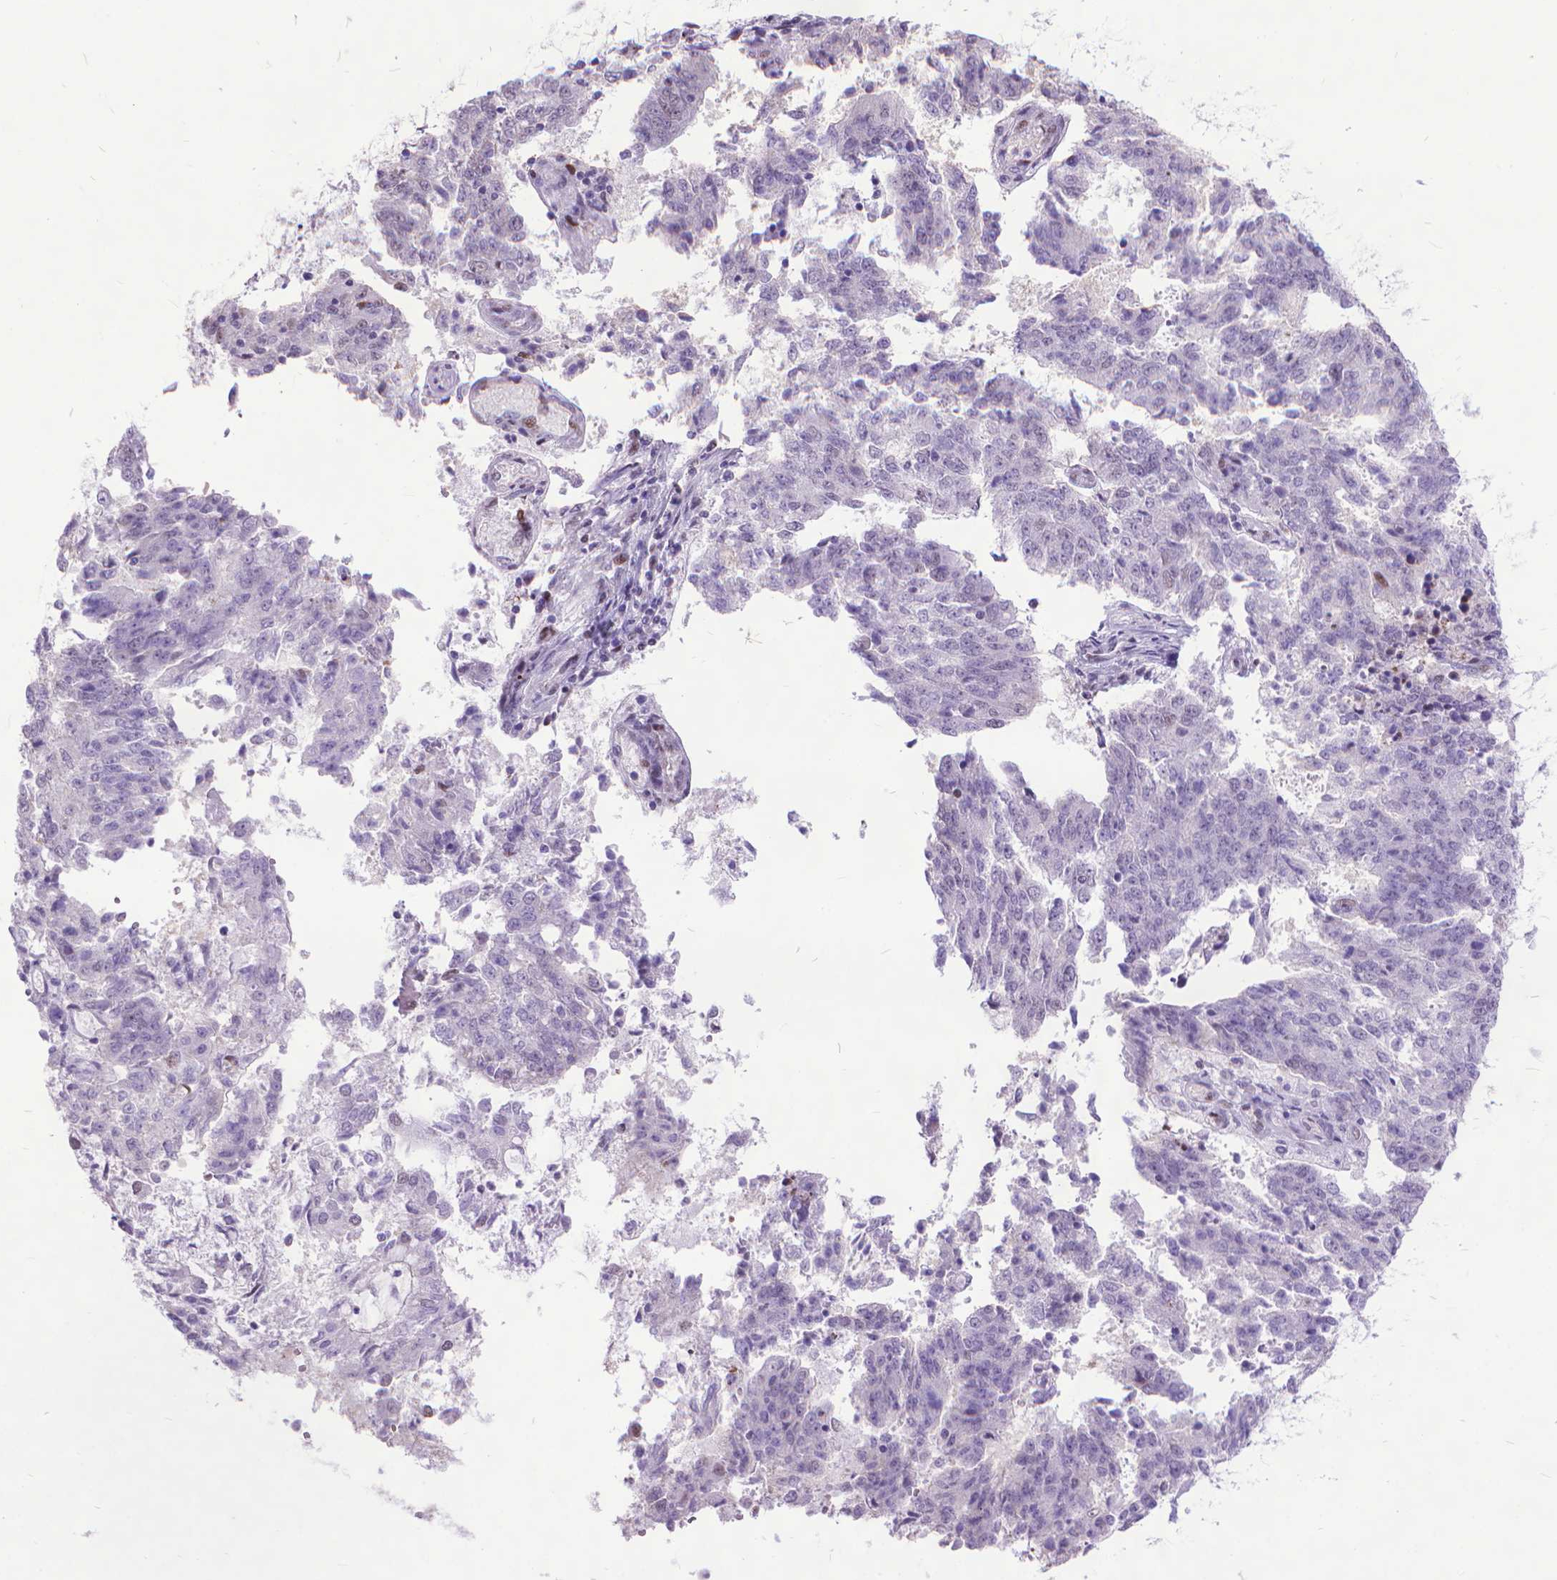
{"staining": {"intensity": "negative", "quantity": "none", "location": "none"}, "tissue": "endometrial cancer", "cell_type": "Tumor cells", "image_type": "cancer", "snomed": [{"axis": "morphology", "description": "Adenocarcinoma, NOS"}, {"axis": "topography", "description": "Endometrium"}], "caption": "DAB immunohistochemical staining of human endometrial cancer (adenocarcinoma) exhibits no significant expression in tumor cells. Nuclei are stained in blue.", "gene": "POLE4", "patient": {"sex": "female", "age": 82}}